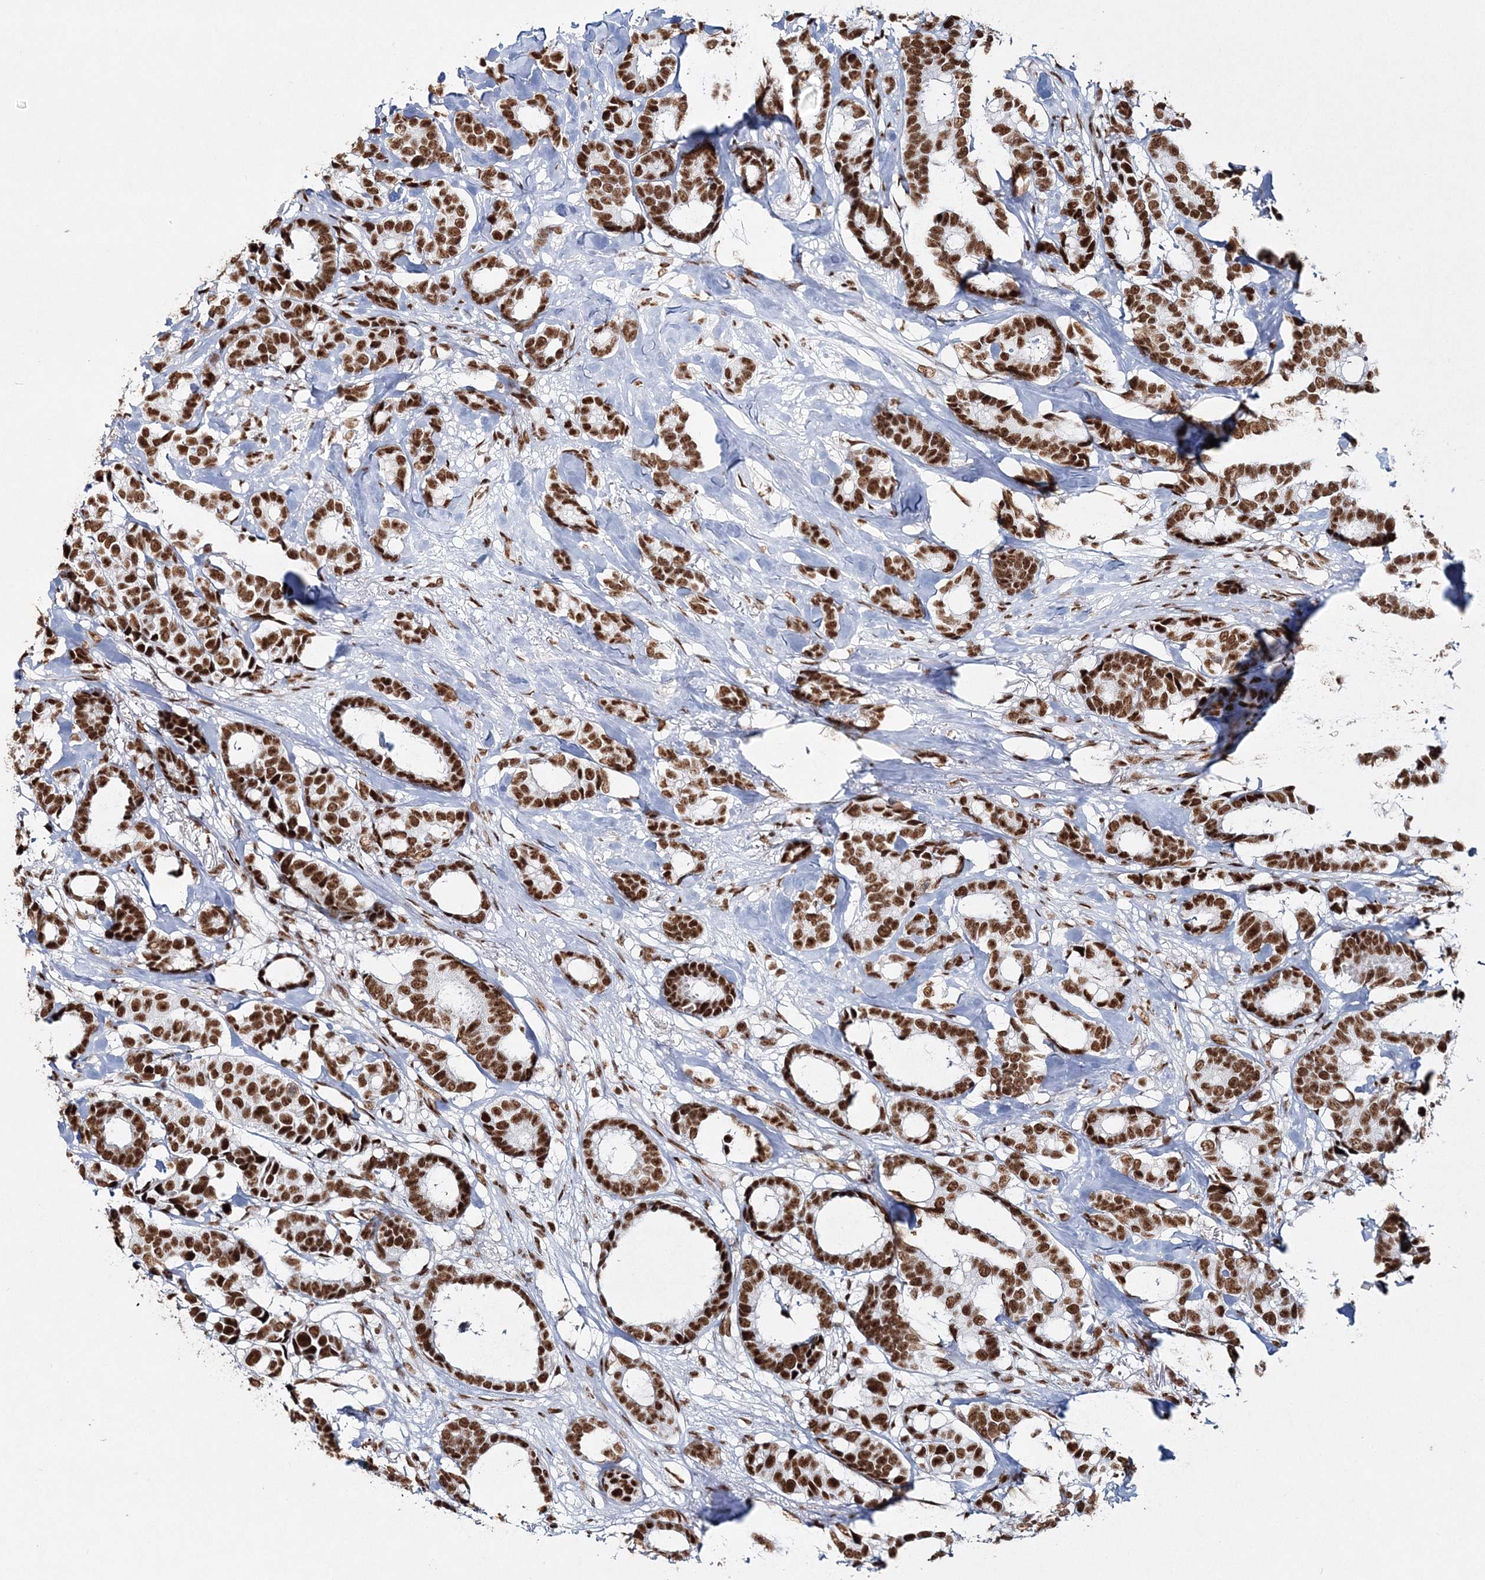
{"staining": {"intensity": "strong", "quantity": ">75%", "location": "nuclear"}, "tissue": "breast cancer", "cell_type": "Tumor cells", "image_type": "cancer", "snomed": [{"axis": "morphology", "description": "Duct carcinoma"}, {"axis": "topography", "description": "Breast"}], "caption": "A photomicrograph showing strong nuclear positivity in about >75% of tumor cells in breast cancer (intraductal carcinoma), as visualized by brown immunohistochemical staining.", "gene": "QRICH1", "patient": {"sex": "female", "age": 87}}